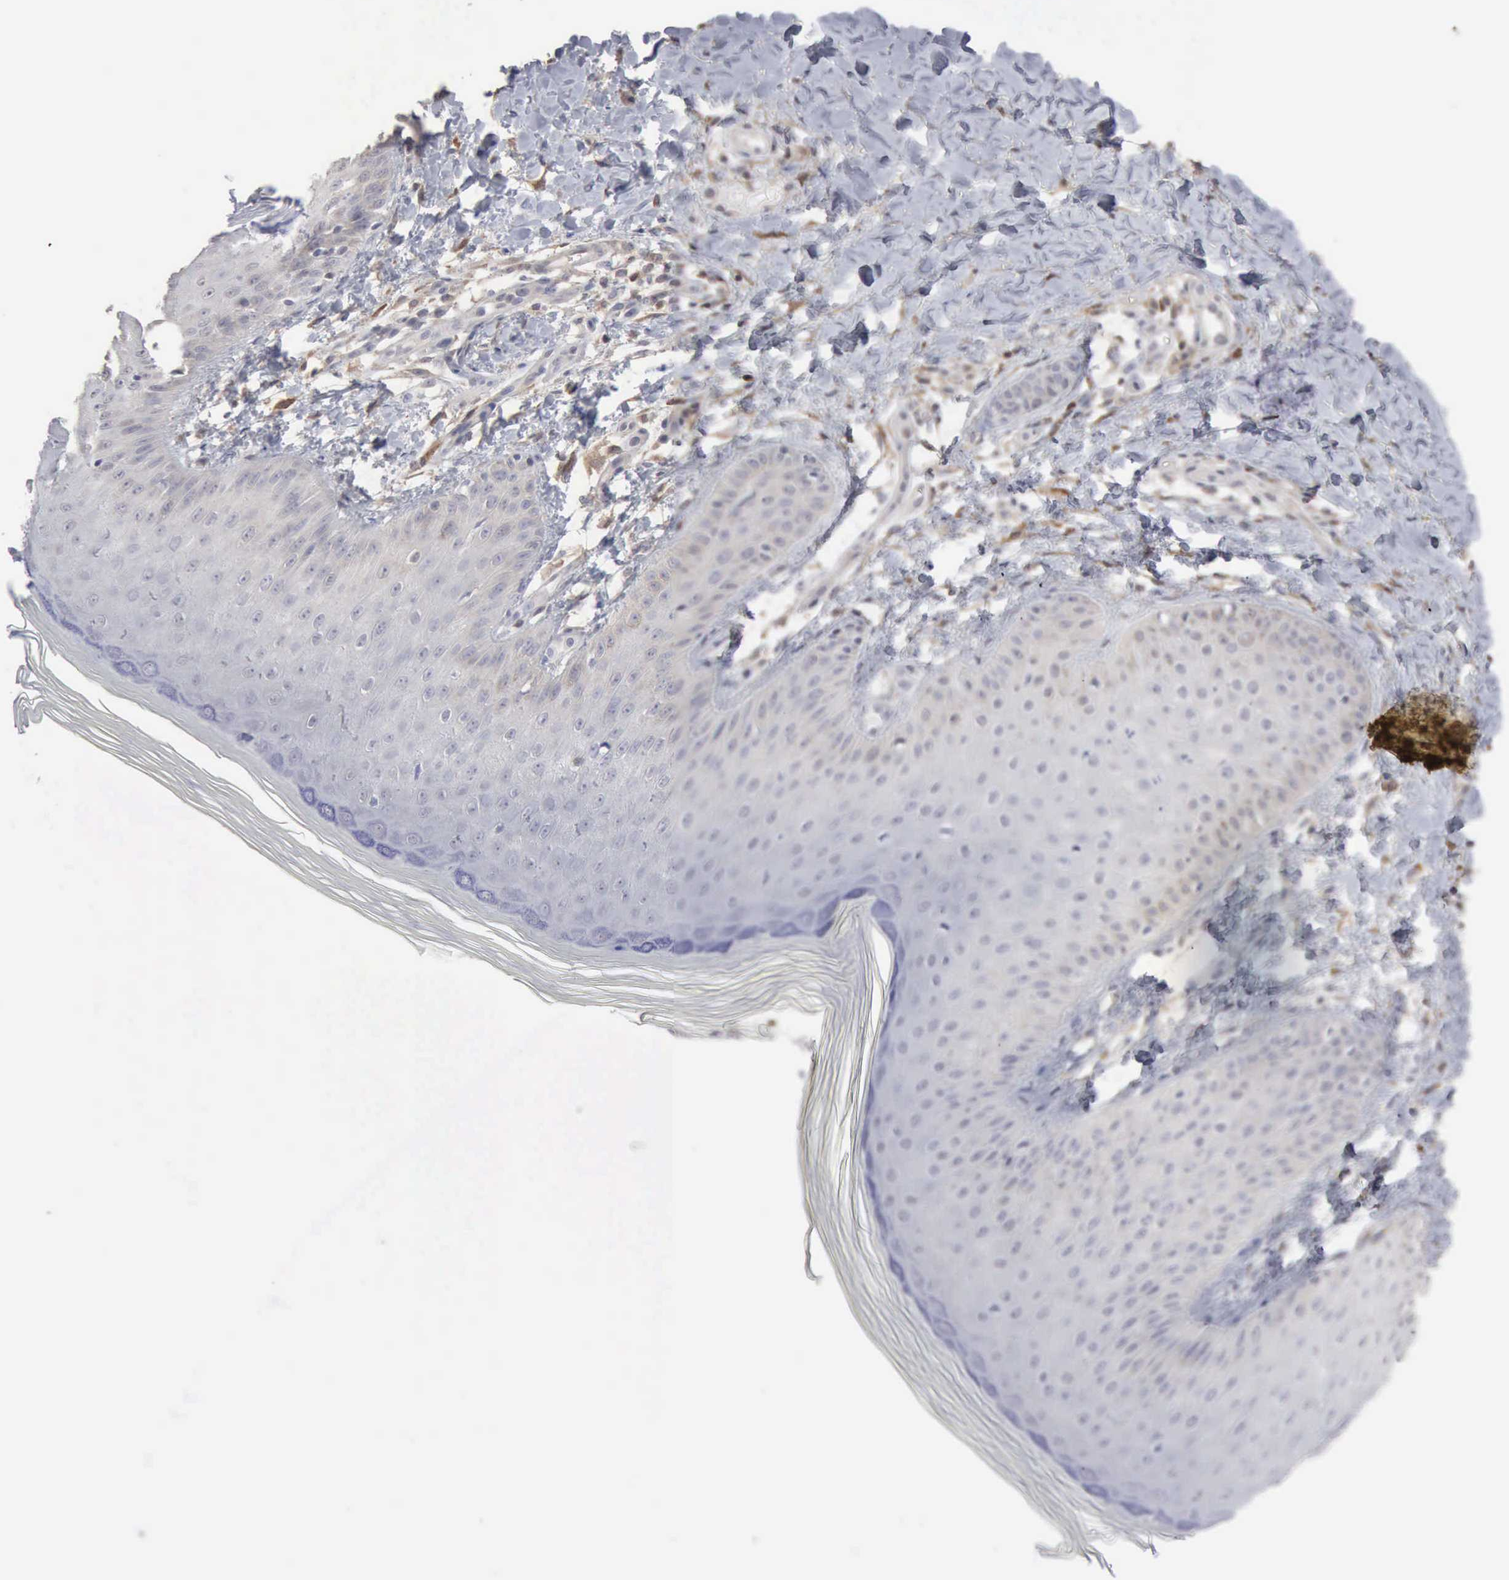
{"staining": {"intensity": "negative", "quantity": "none", "location": "none"}, "tissue": "skin", "cell_type": "Epidermal cells", "image_type": "normal", "snomed": [{"axis": "morphology", "description": "Normal tissue, NOS"}, {"axis": "morphology", "description": "Inflammation, NOS"}, {"axis": "topography", "description": "Soft tissue"}, {"axis": "topography", "description": "Anal"}], "caption": "Image shows no protein expression in epidermal cells of benign skin. Nuclei are stained in blue.", "gene": "STAT1", "patient": {"sex": "female", "age": 15}}